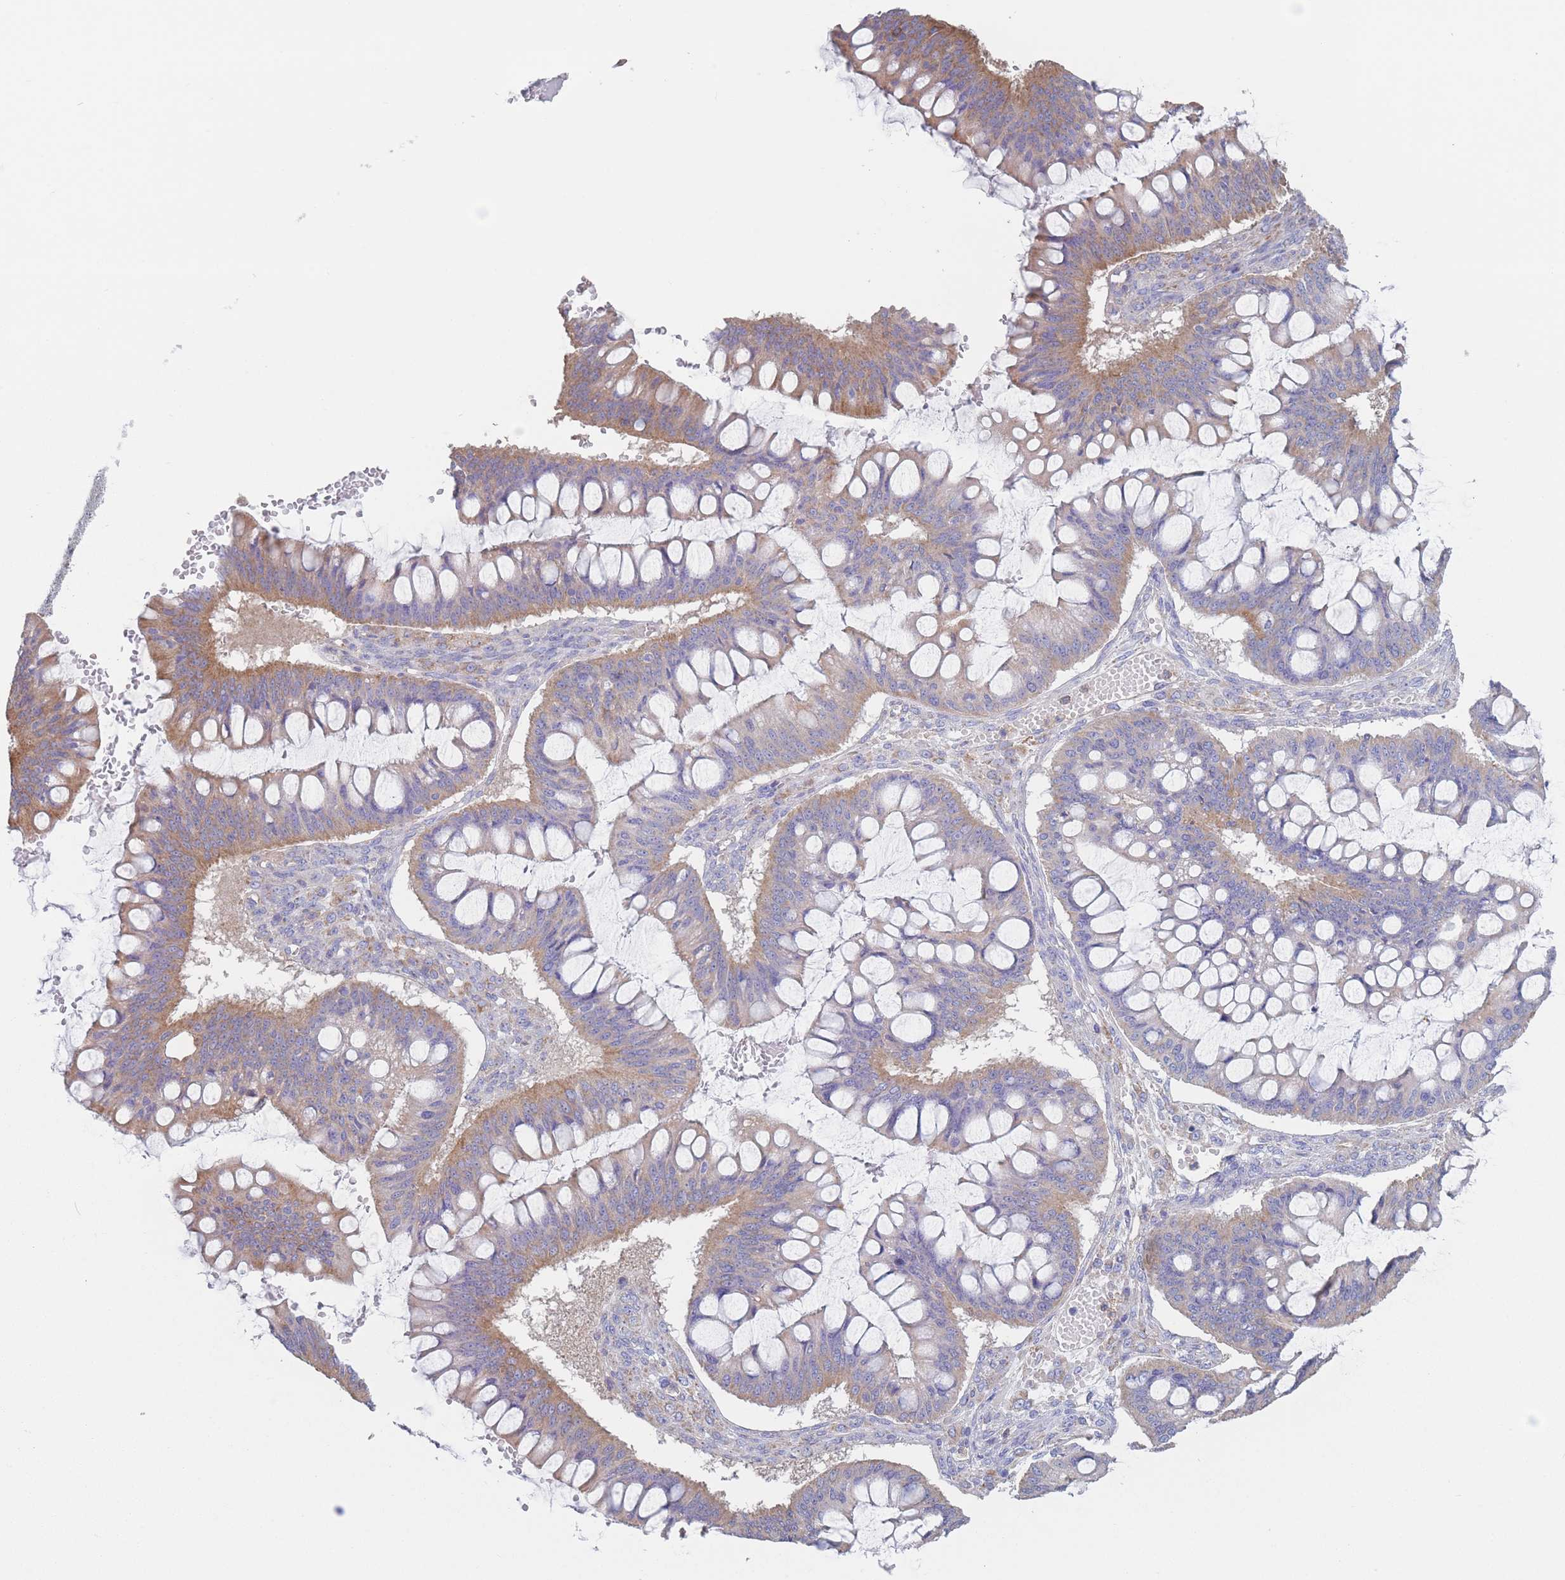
{"staining": {"intensity": "moderate", "quantity": ">75%", "location": "cytoplasmic/membranous"}, "tissue": "ovarian cancer", "cell_type": "Tumor cells", "image_type": "cancer", "snomed": [{"axis": "morphology", "description": "Cystadenocarcinoma, mucinous, NOS"}, {"axis": "topography", "description": "Ovary"}], "caption": "Immunohistochemical staining of ovarian mucinous cystadenocarcinoma demonstrates moderate cytoplasmic/membranous protein expression in about >75% of tumor cells.", "gene": "ADH1A", "patient": {"sex": "female", "age": 73}}